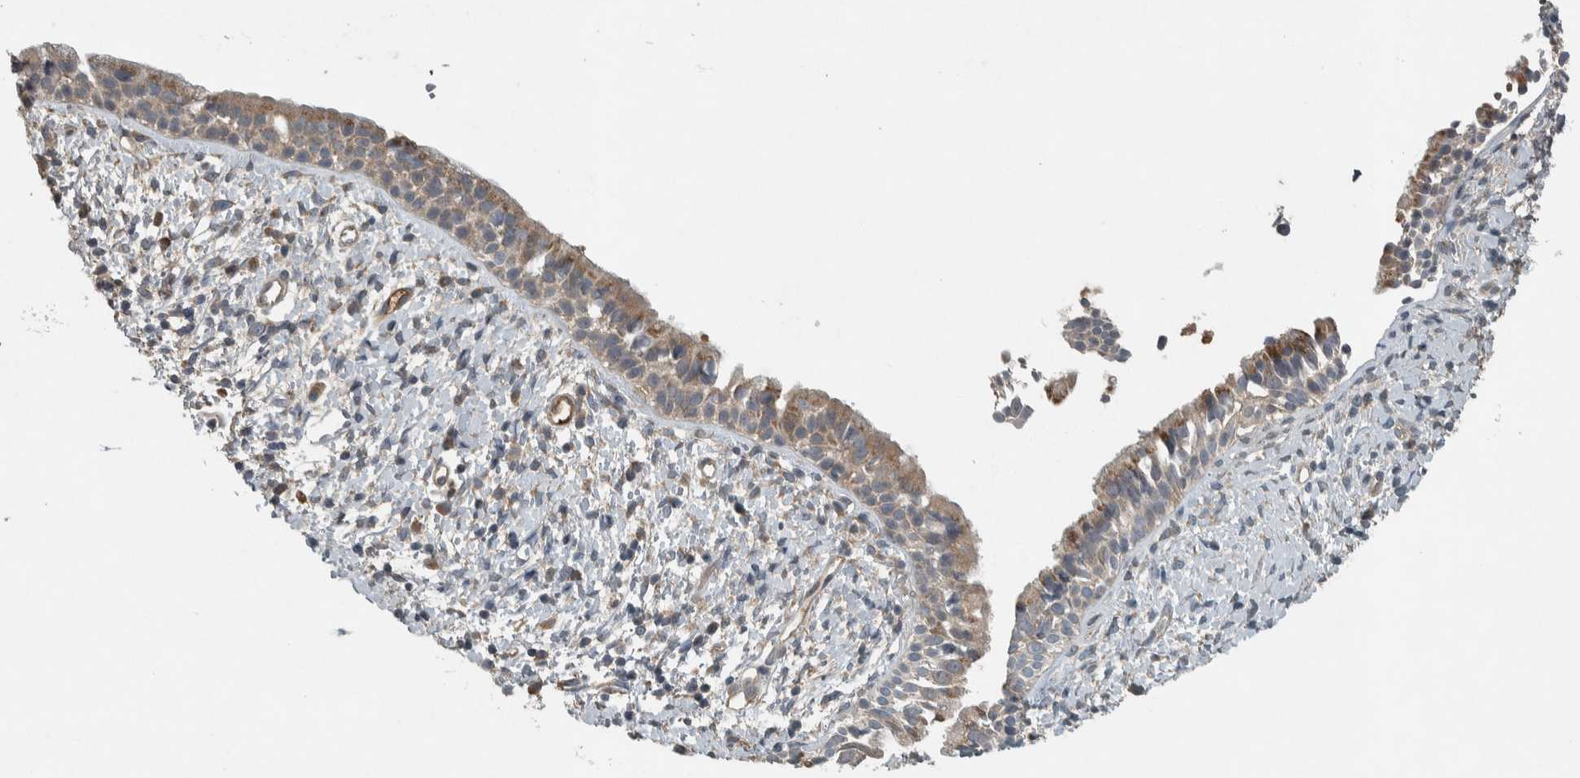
{"staining": {"intensity": "weak", "quantity": ">75%", "location": "cytoplasmic/membranous"}, "tissue": "nasopharynx", "cell_type": "Respiratory epithelial cells", "image_type": "normal", "snomed": [{"axis": "morphology", "description": "Normal tissue, NOS"}, {"axis": "topography", "description": "Nasopharynx"}], "caption": "Normal nasopharynx demonstrates weak cytoplasmic/membranous expression in approximately >75% of respiratory epithelial cells, visualized by immunohistochemistry. (DAB (3,3'-diaminobenzidine) = brown stain, brightfield microscopy at high magnification).", "gene": "CLCN2", "patient": {"sex": "male", "age": 22}}